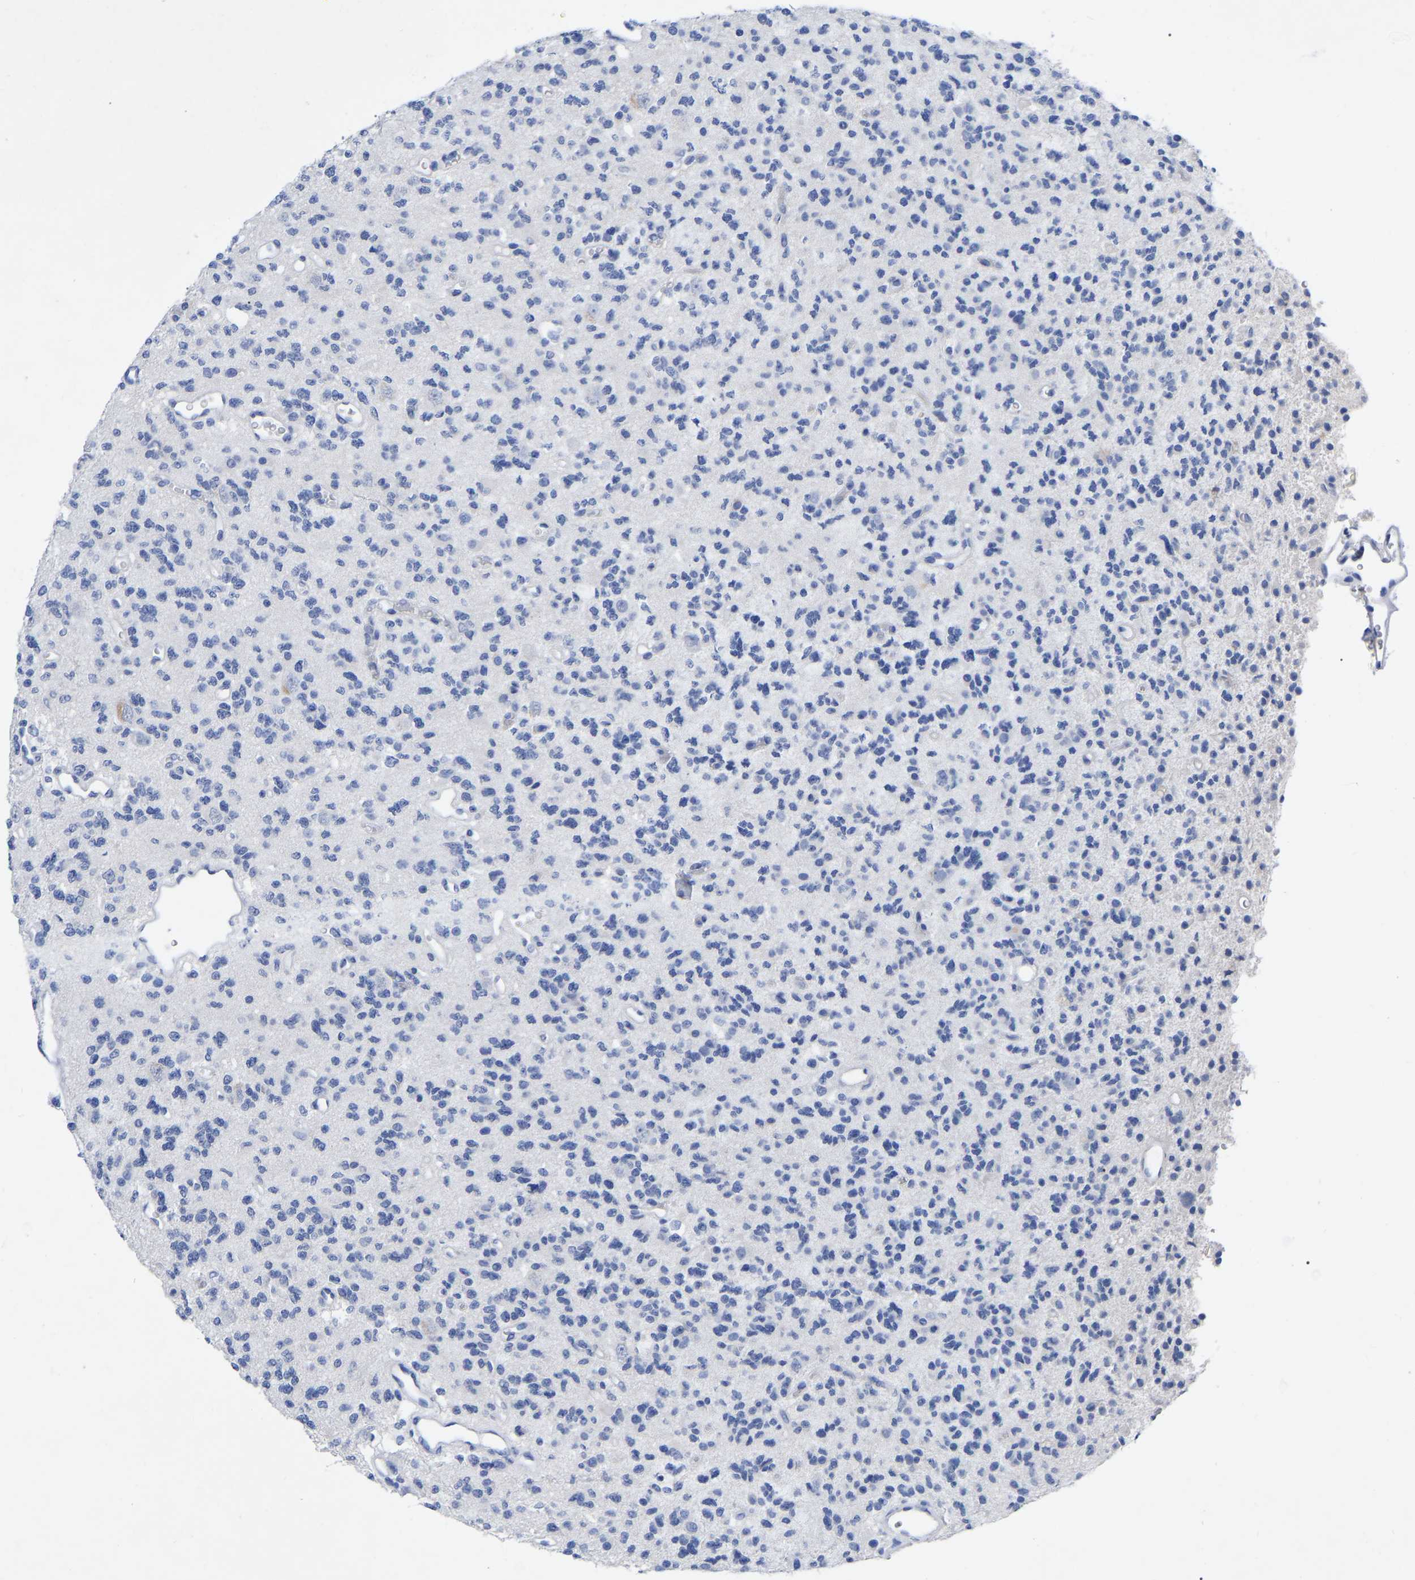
{"staining": {"intensity": "negative", "quantity": "none", "location": "none"}, "tissue": "glioma", "cell_type": "Tumor cells", "image_type": "cancer", "snomed": [{"axis": "morphology", "description": "Glioma, malignant, Low grade"}, {"axis": "topography", "description": "Brain"}], "caption": "Immunohistochemistry (IHC) micrograph of neoplastic tissue: glioma stained with DAB (3,3'-diaminobenzidine) shows no significant protein expression in tumor cells.", "gene": "ANXA13", "patient": {"sex": "male", "age": 38}}